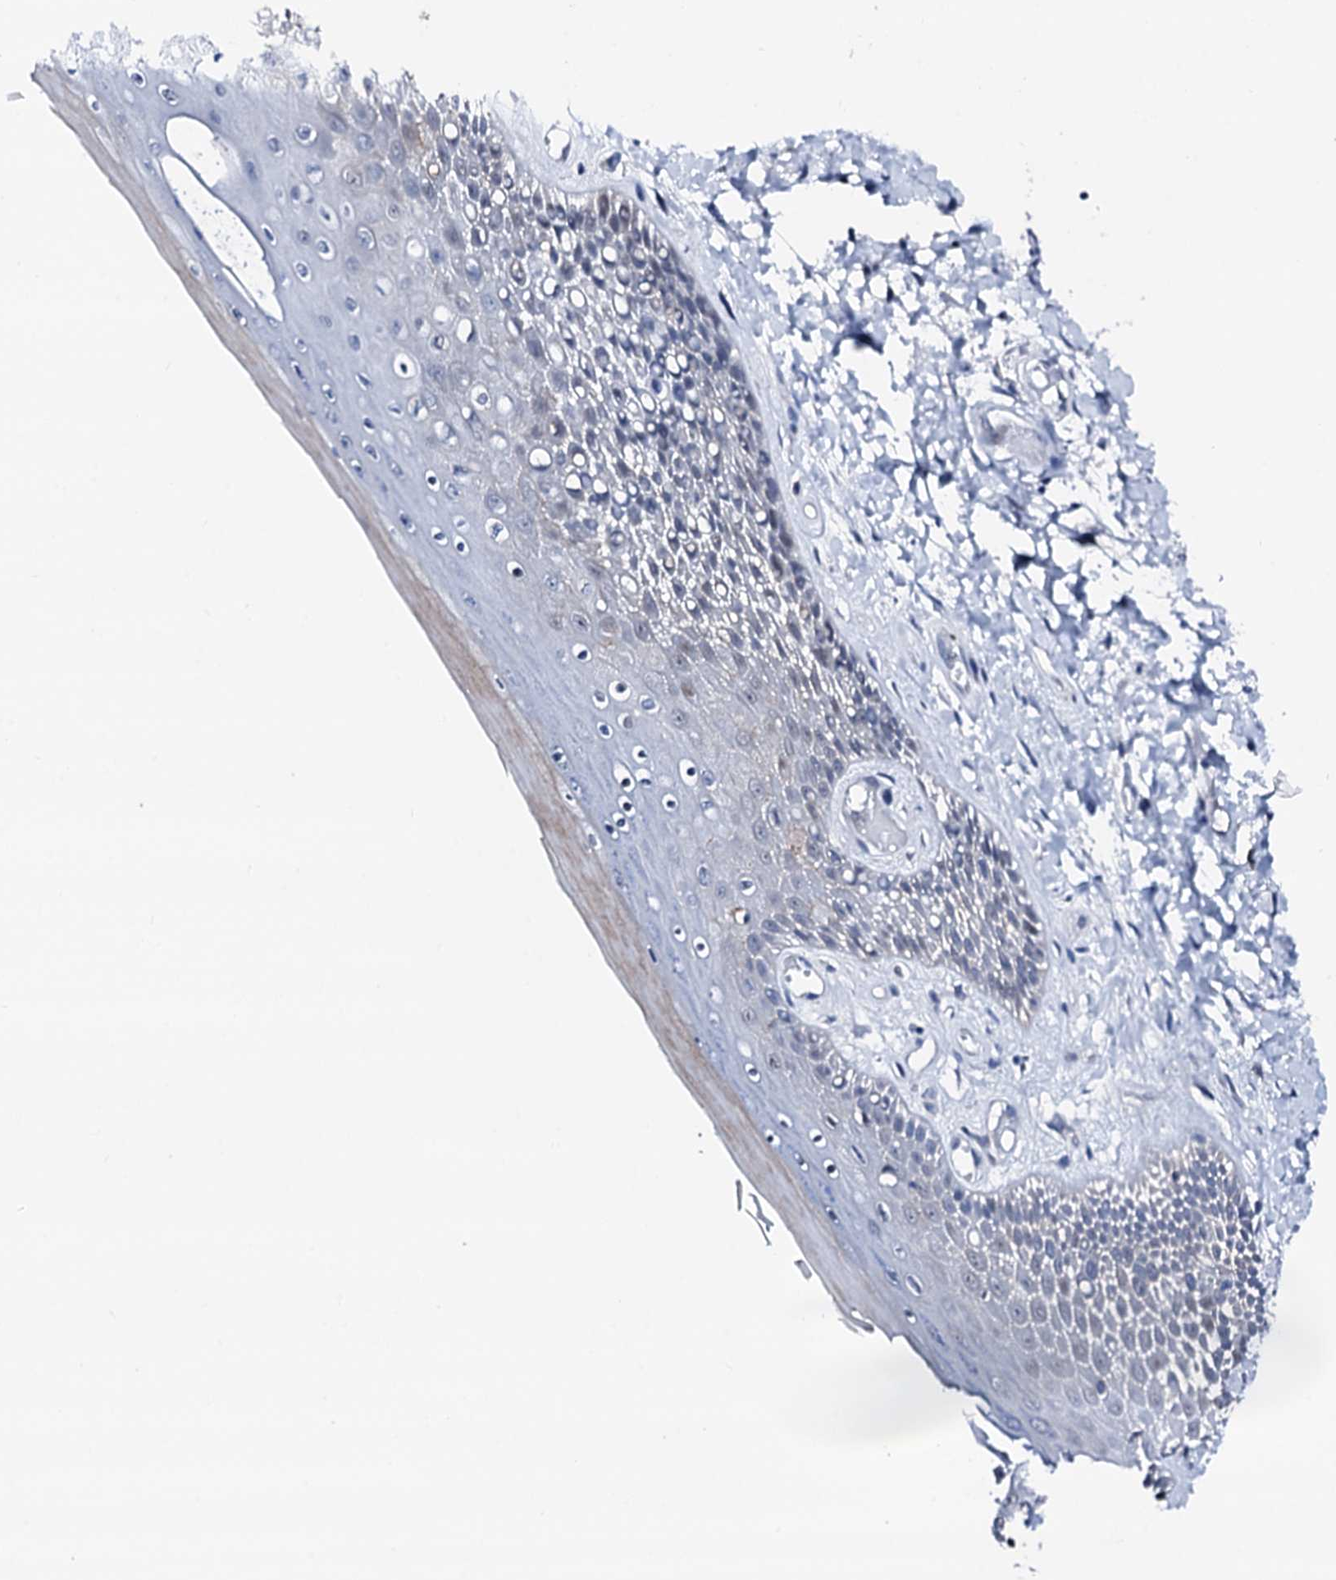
{"staining": {"intensity": "weak", "quantity": "25%-75%", "location": "nuclear"}, "tissue": "skin", "cell_type": "Epidermal cells", "image_type": "normal", "snomed": [{"axis": "morphology", "description": "Normal tissue, NOS"}, {"axis": "topography", "description": "Anal"}], "caption": "Weak nuclear positivity is seen in approximately 25%-75% of epidermal cells in normal skin.", "gene": "TRAFD1", "patient": {"sex": "male", "age": 78}}